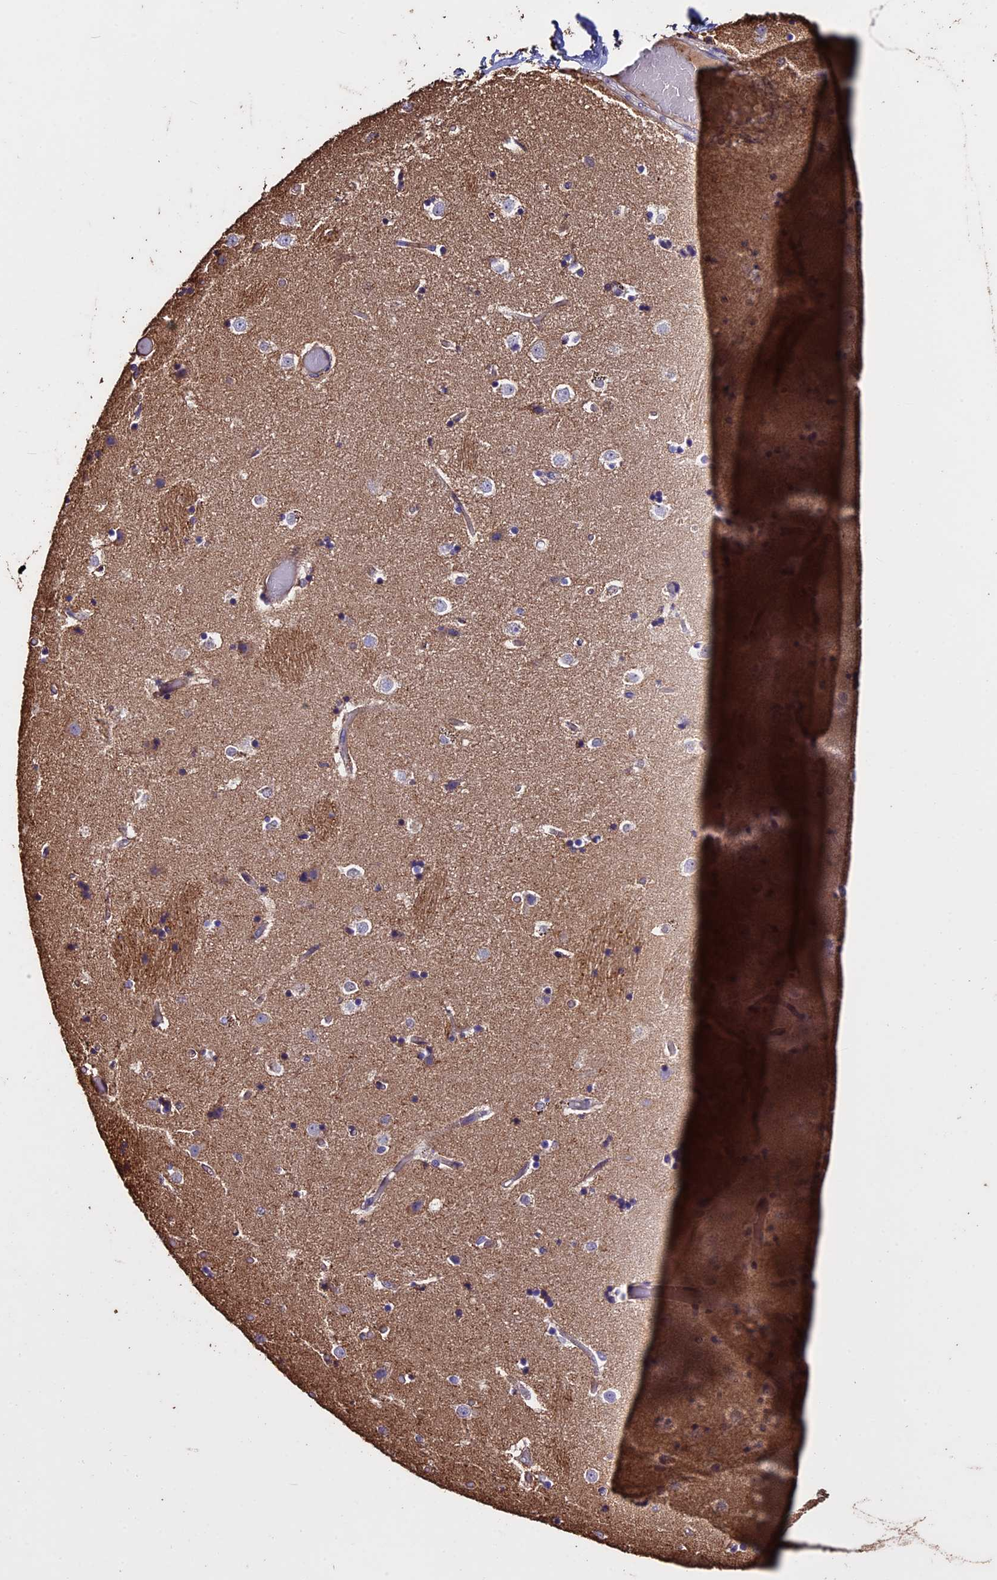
{"staining": {"intensity": "negative", "quantity": "none", "location": "none"}, "tissue": "caudate", "cell_type": "Glial cells", "image_type": "normal", "snomed": [{"axis": "morphology", "description": "Normal tissue, NOS"}, {"axis": "topography", "description": "Lateral ventricle wall"}], "caption": "Immunohistochemistry (IHC) photomicrograph of benign human caudate stained for a protein (brown), which shows no staining in glial cells.", "gene": "USB1", "patient": {"sex": "female", "age": 52}}